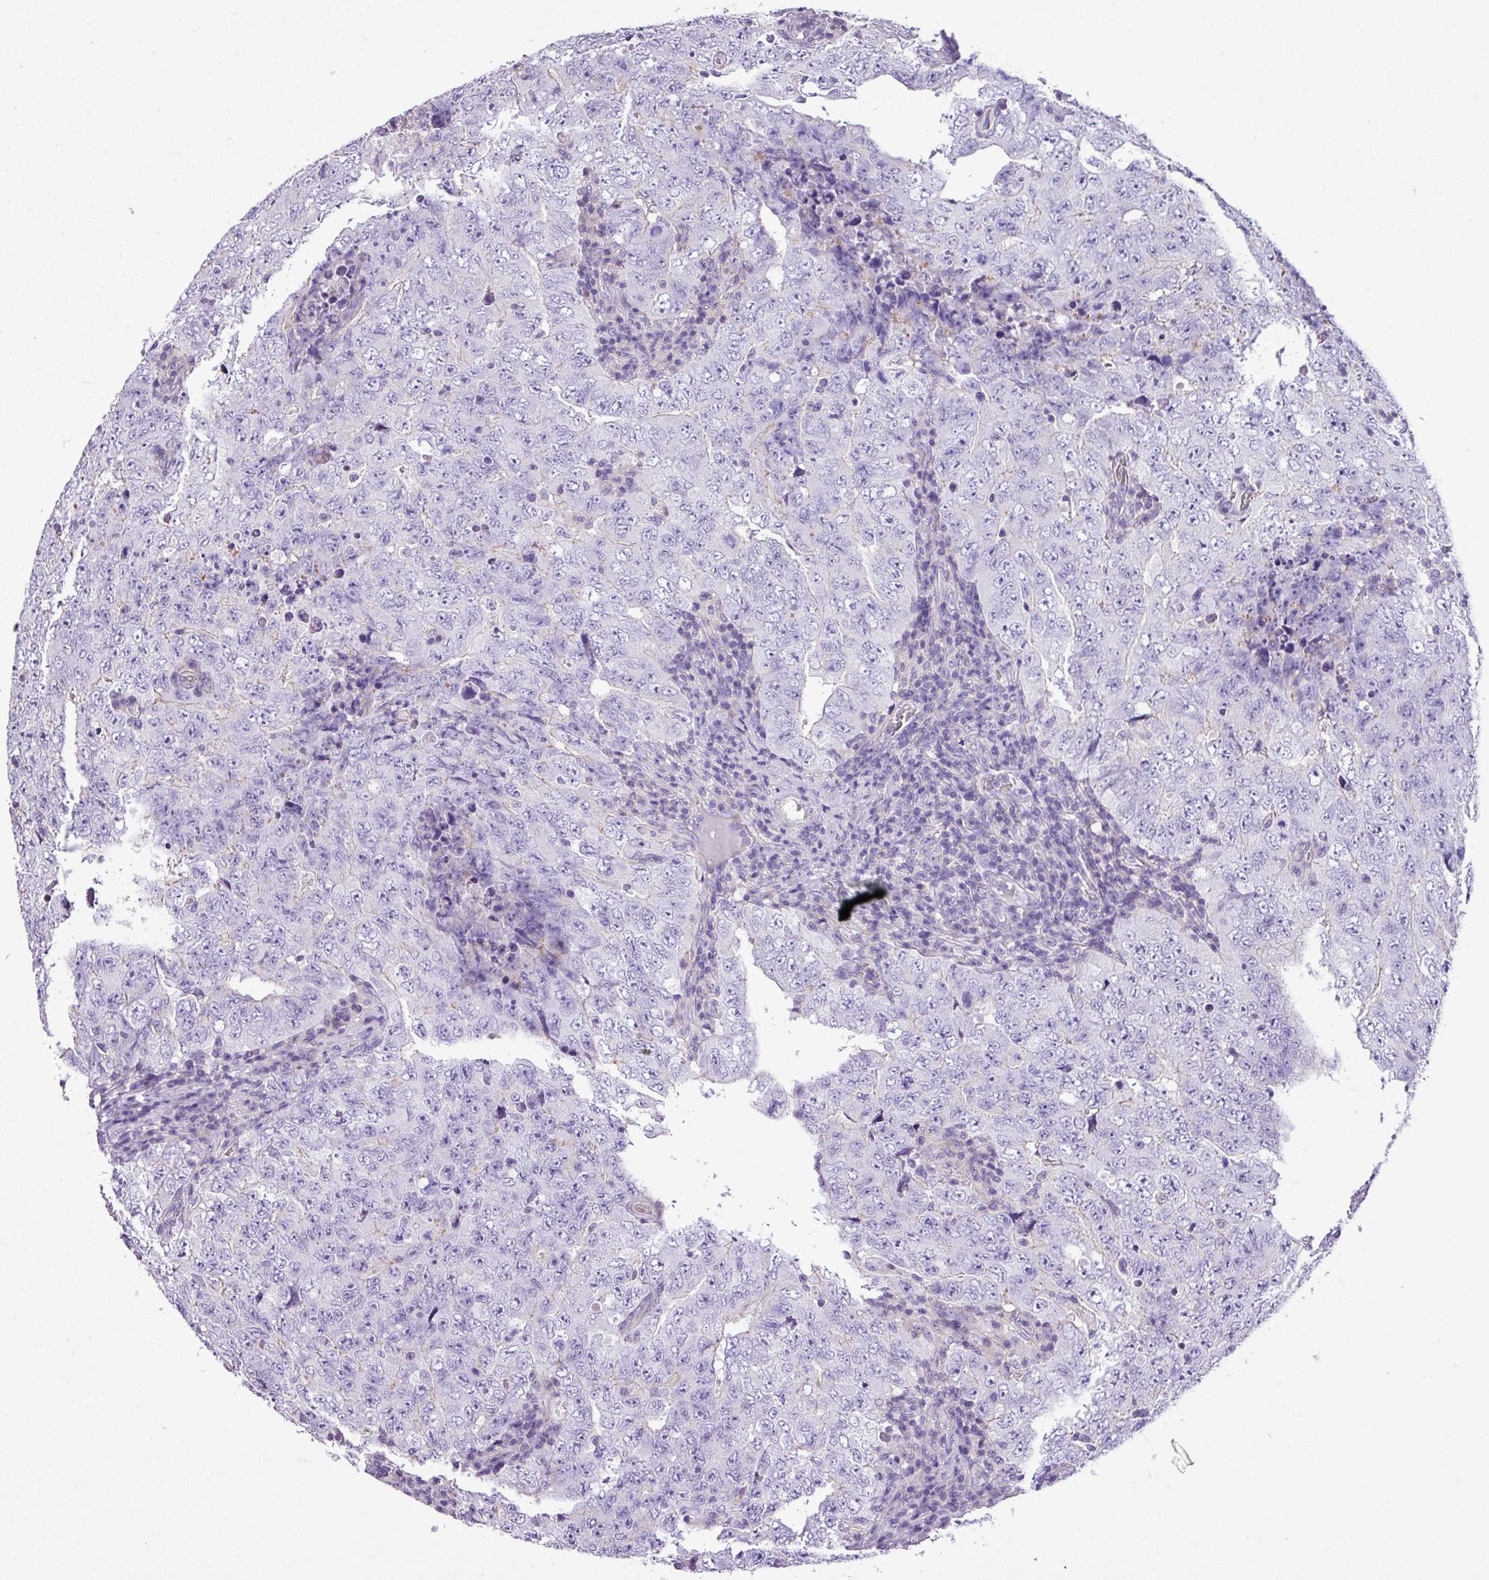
{"staining": {"intensity": "negative", "quantity": "none", "location": "none"}, "tissue": "testis cancer", "cell_type": "Tumor cells", "image_type": "cancer", "snomed": [{"axis": "morphology", "description": "Carcinoma, Embryonal, NOS"}, {"axis": "topography", "description": "Testis"}], "caption": "Immunohistochemical staining of testis cancer reveals no significant positivity in tumor cells. Nuclei are stained in blue.", "gene": "ZNF334", "patient": {"sex": "male", "age": 26}}